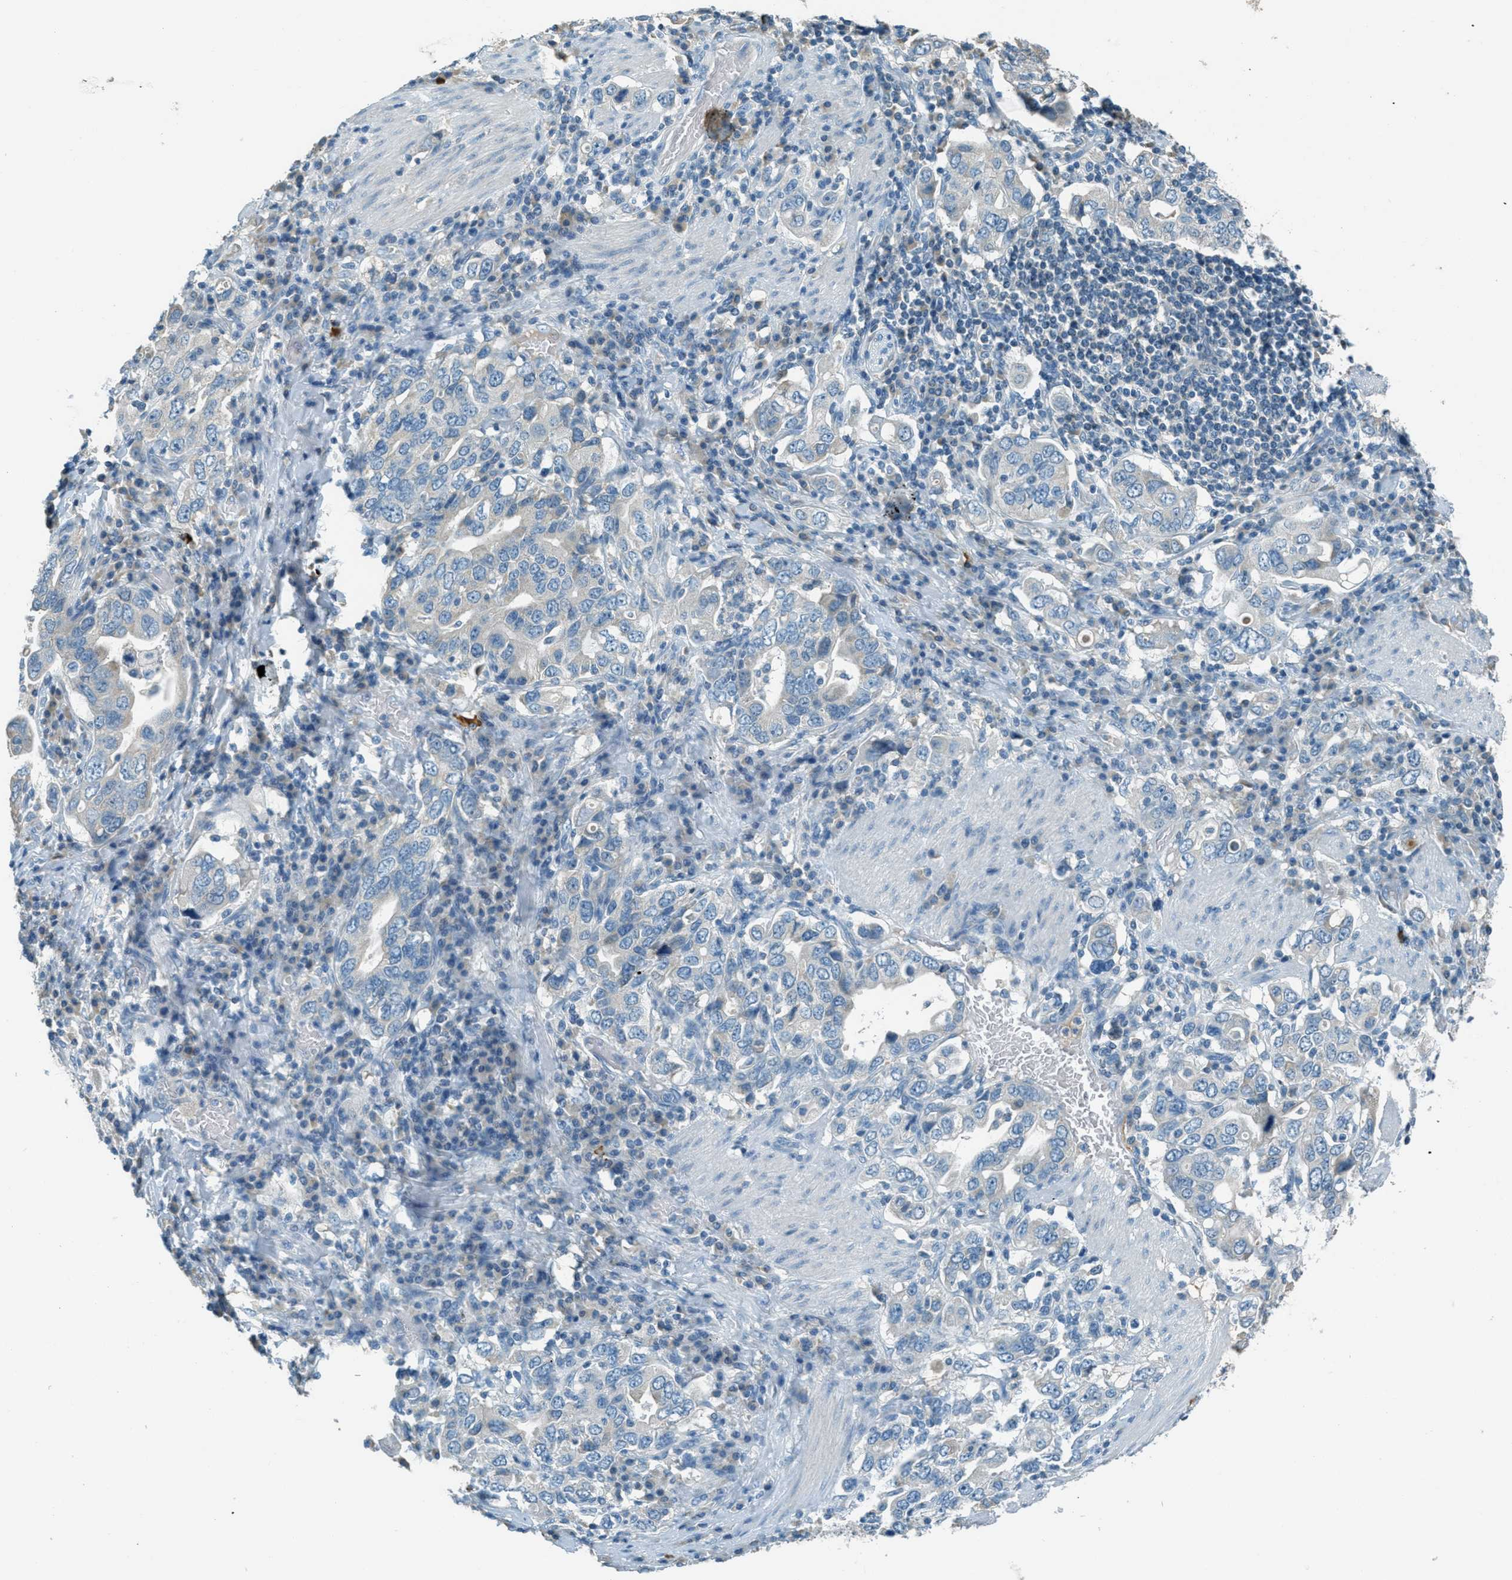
{"staining": {"intensity": "negative", "quantity": "none", "location": "none"}, "tissue": "stomach cancer", "cell_type": "Tumor cells", "image_type": "cancer", "snomed": [{"axis": "morphology", "description": "Adenocarcinoma, NOS"}, {"axis": "topography", "description": "Stomach, upper"}], "caption": "Immunohistochemical staining of adenocarcinoma (stomach) demonstrates no significant positivity in tumor cells. (DAB immunohistochemistry visualized using brightfield microscopy, high magnification).", "gene": "MSLN", "patient": {"sex": "male", "age": 62}}